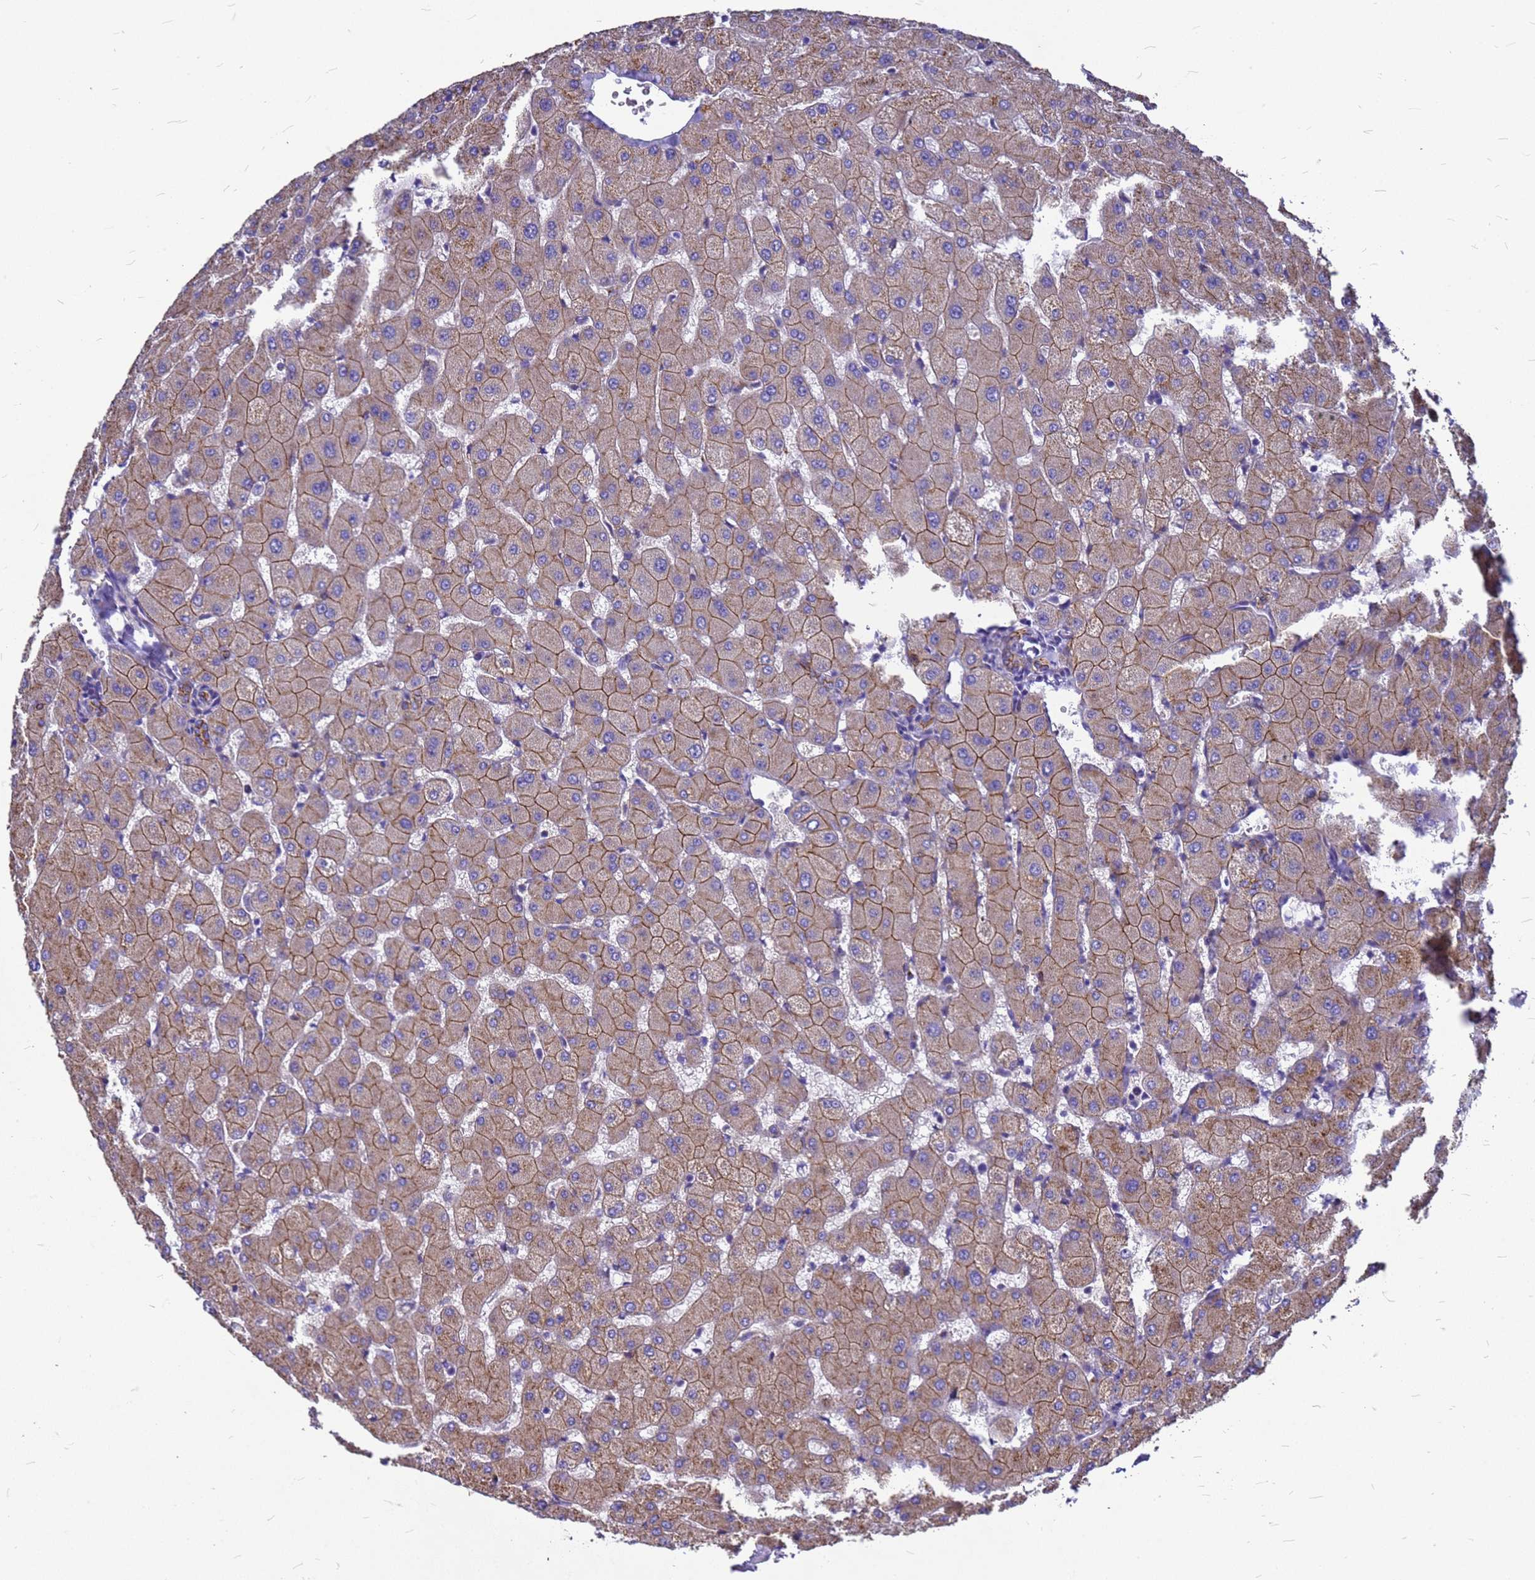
{"staining": {"intensity": "moderate", "quantity": ">75%", "location": "cytoplasmic/membranous"}, "tissue": "liver", "cell_type": "Cholangiocytes", "image_type": "normal", "snomed": [{"axis": "morphology", "description": "Normal tissue, NOS"}, {"axis": "topography", "description": "Liver"}], "caption": "Protein analysis of benign liver exhibits moderate cytoplasmic/membranous staining in about >75% of cholangiocytes.", "gene": "FBXW5", "patient": {"sex": "female", "age": 63}}